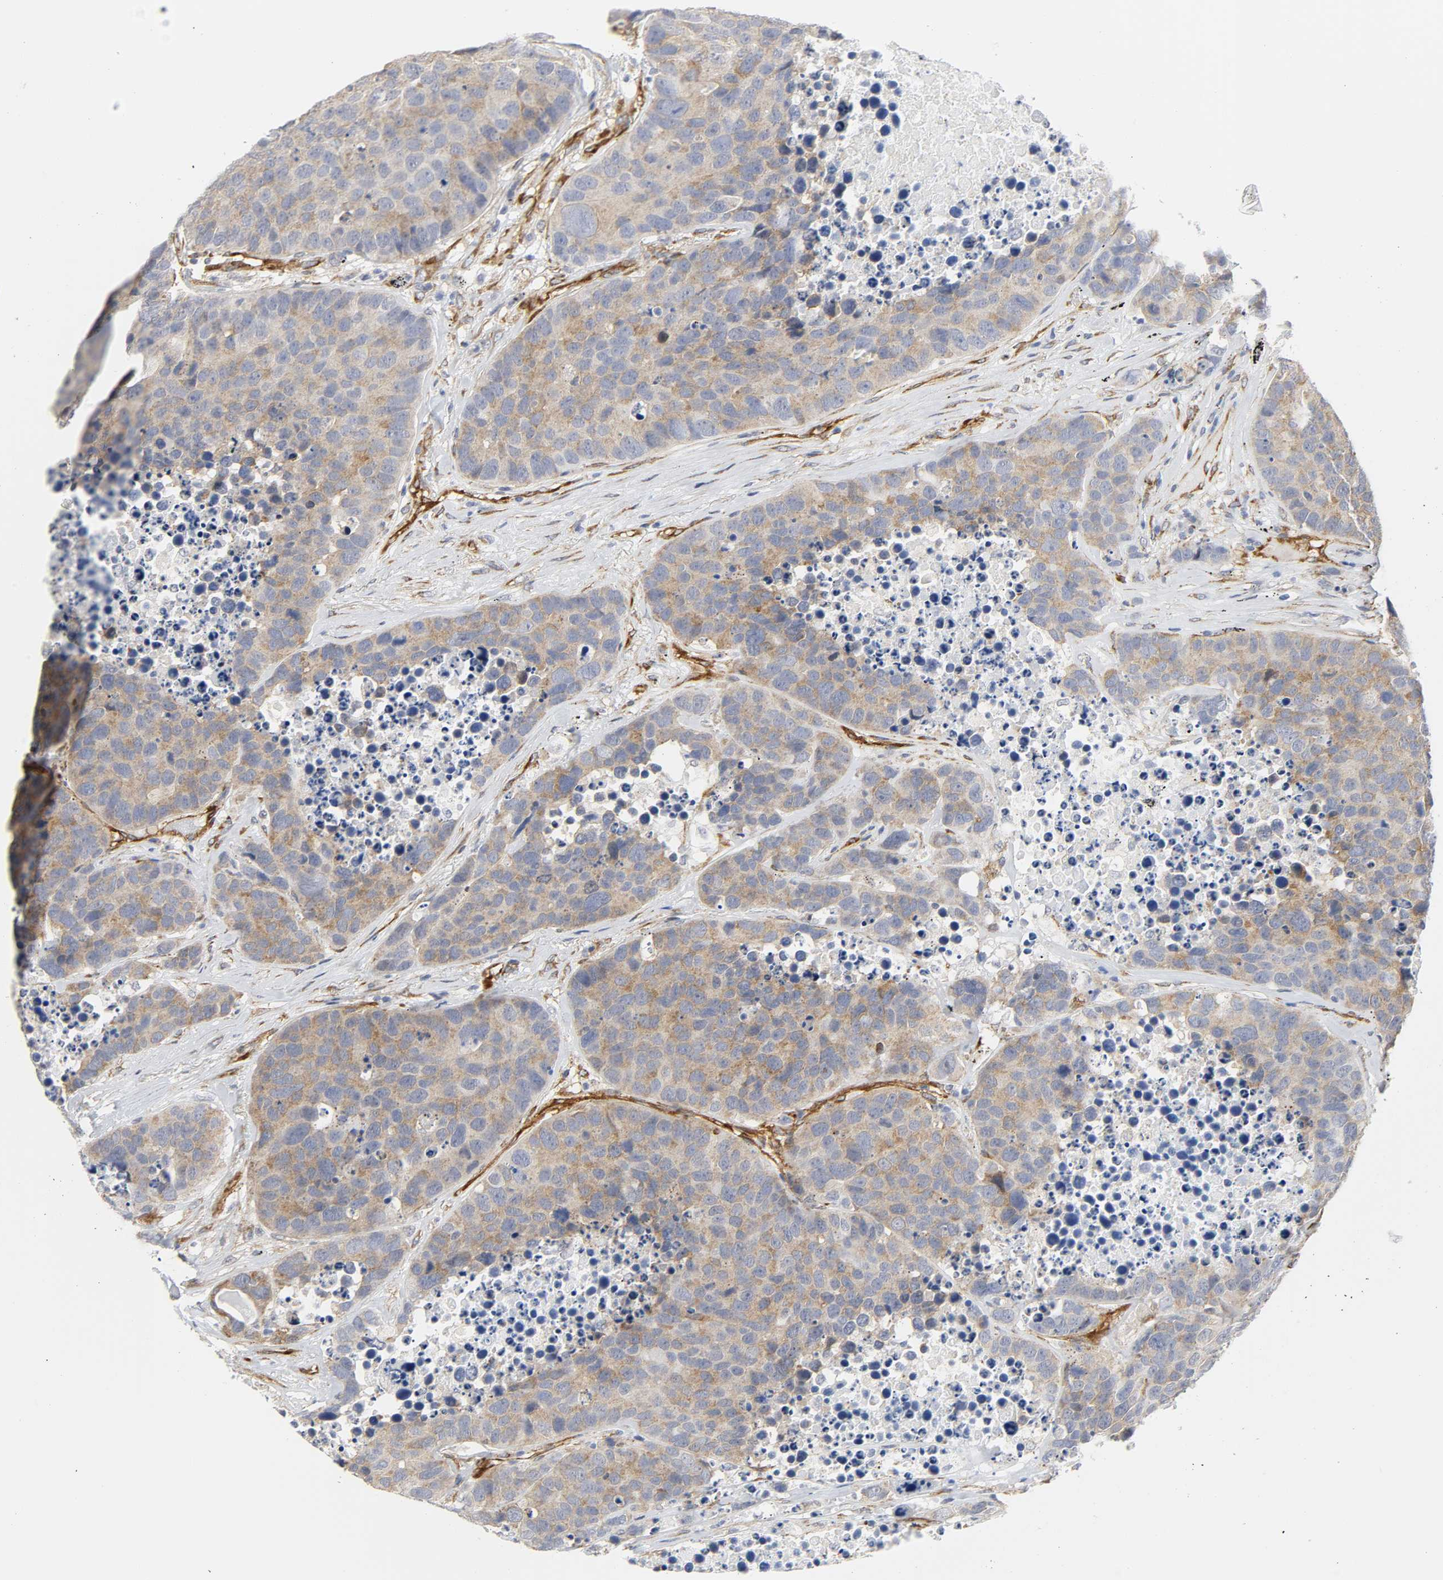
{"staining": {"intensity": "weak", "quantity": ">75%", "location": "cytoplasmic/membranous"}, "tissue": "carcinoid", "cell_type": "Tumor cells", "image_type": "cancer", "snomed": [{"axis": "morphology", "description": "Carcinoid, malignant, NOS"}, {"axis": "topography", "description": "Lung"}], "caption": "Carcinoid stained for a protein exhibits weak cytoplasmic/membranous positivity in tumor cells.", "gene": "DOCK1", "patient": {"sex": "male", "age": 60}}